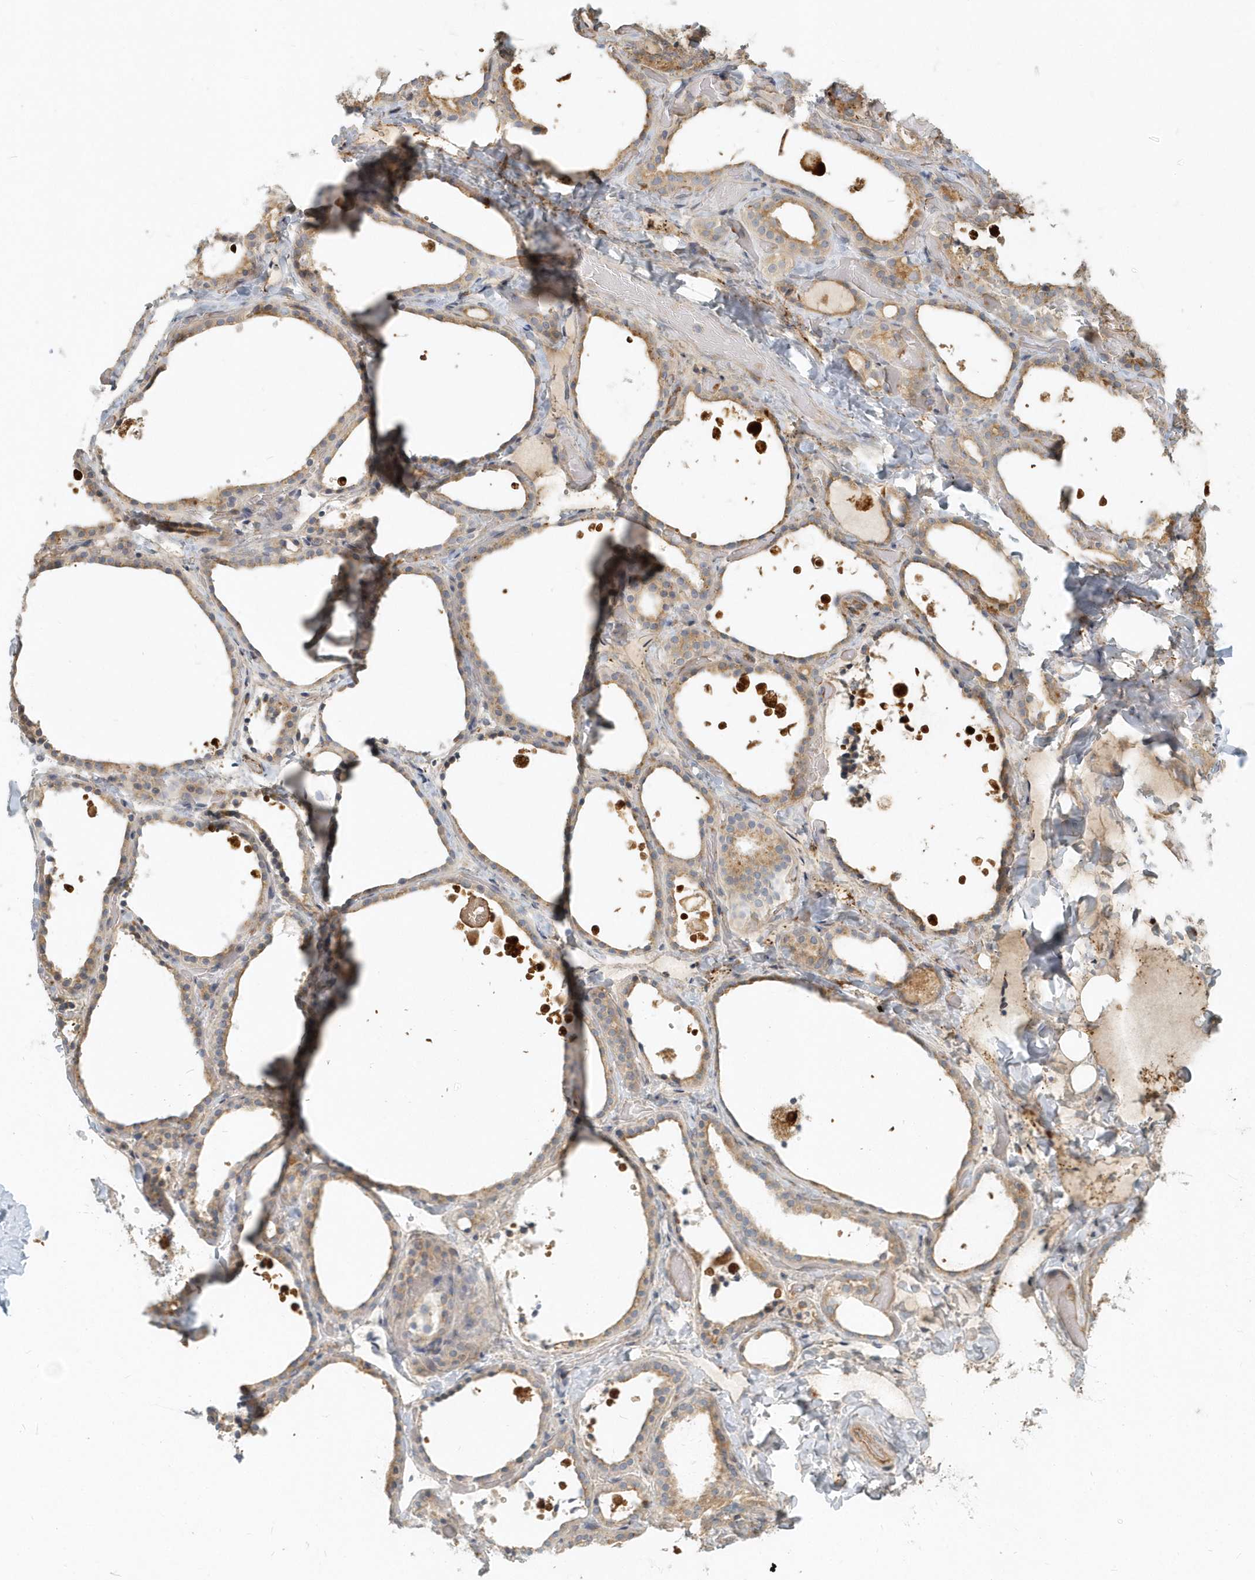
{"staining": {"intensity": "moderate", "quantity": "25%-75%", "location": "cytoplasmic/membranous"}, "tissue": "thyroid gland", "cell_type": "Glandular cells", "image_type": "normal", "snomed": [{"axis": "morphology", "description": "Normal tissue, NOS"}, {"axis": "topography", "description": "Thyroid gland"}], "caption": "Protein expression by IHC shows moderate cytoplasmic/membranous positivity in about 25%-75% of glandular cells in benign thyroid gland.", "gene": "NAPB", "patient": {"sex": "female", "age": 44}}